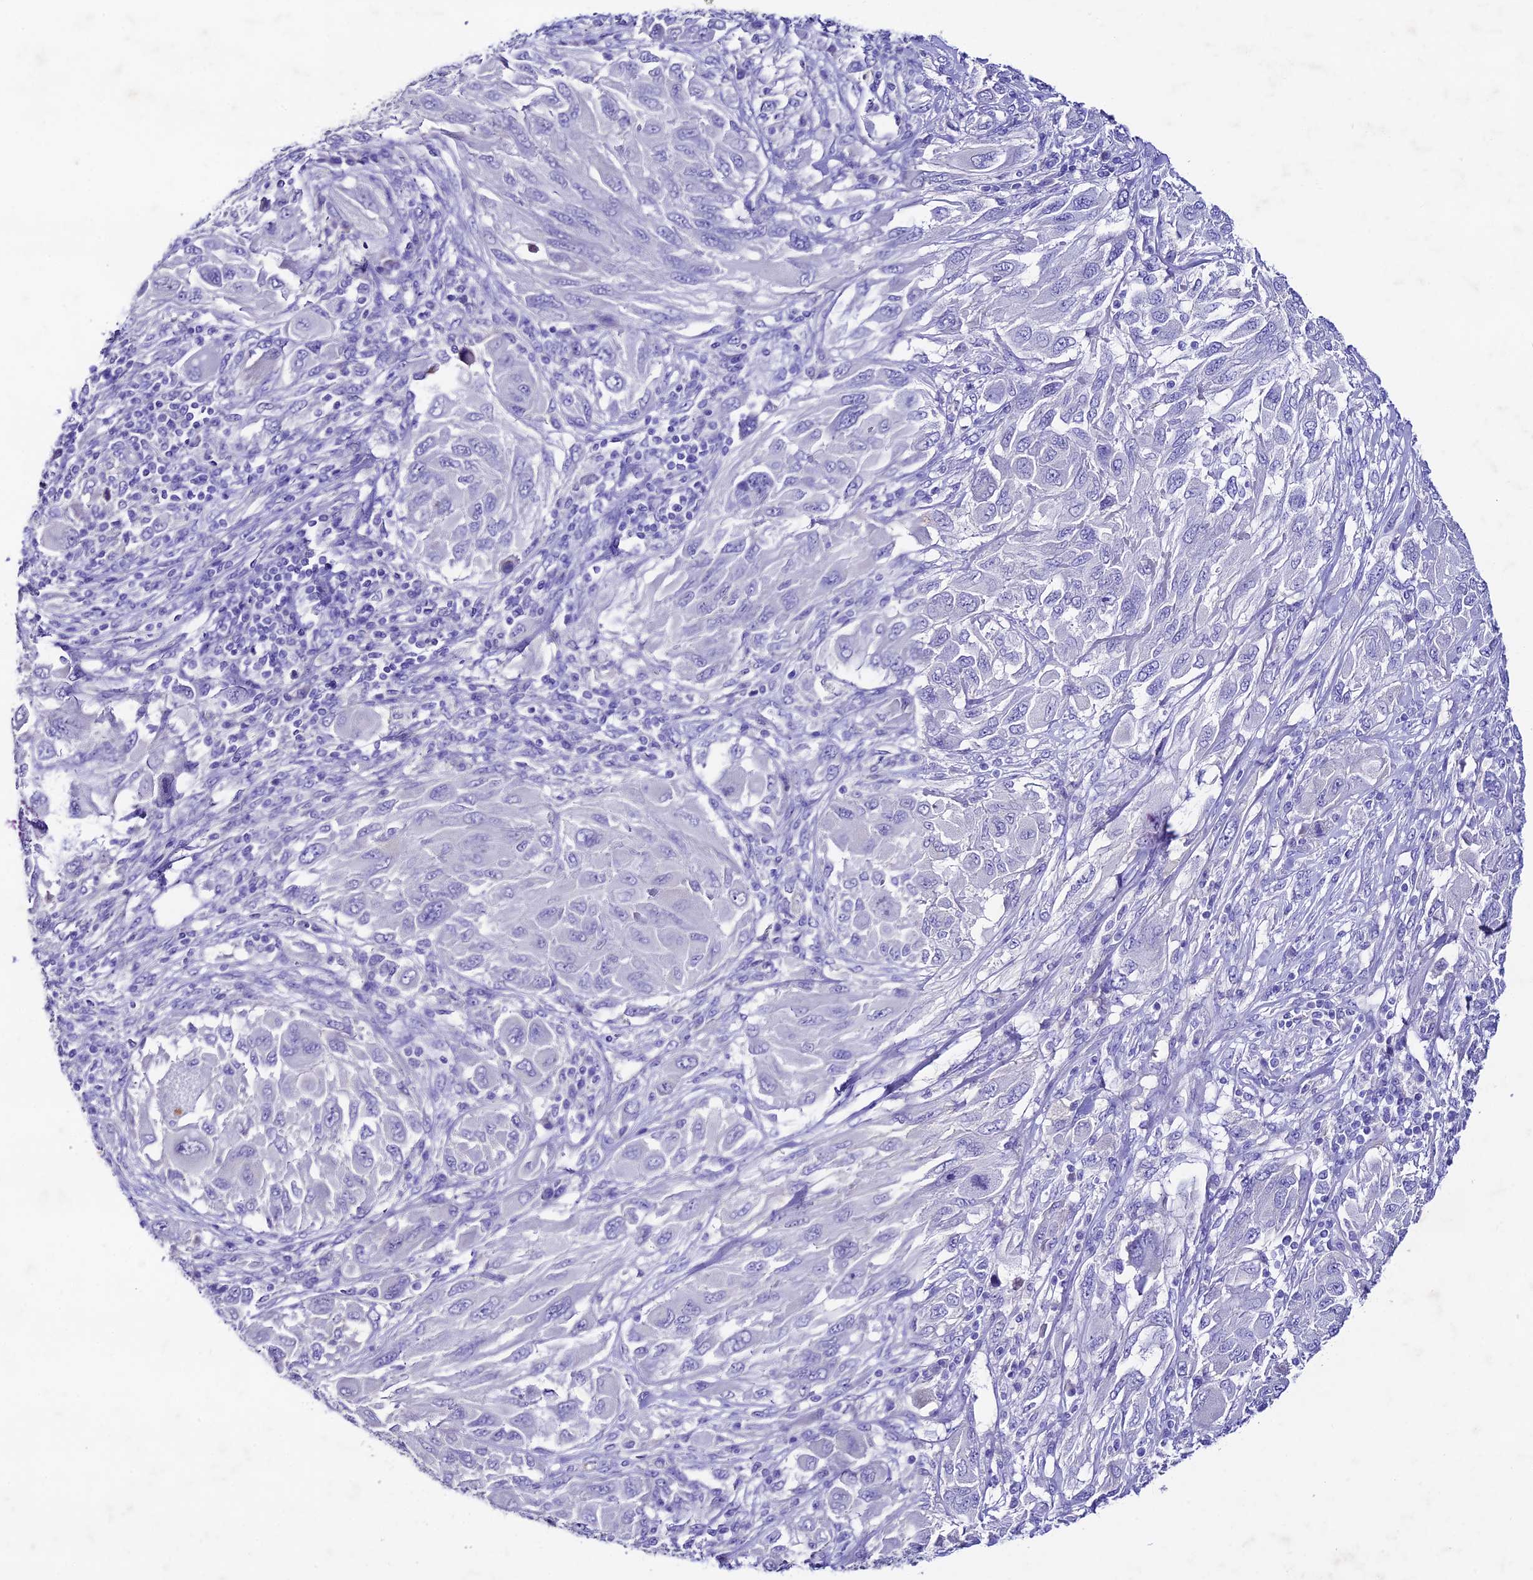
{"staining": {"intensity": "negative", "quantity": "none", "location": "none"}, "tissue": "melanoma", "cell_type": "Tumor cells", "image_type": "cancer", "snomed": [{"axis": "morphology", "description": "Malignant melanoma, NOS"}, {"axis": "topography", "description": "Skin"}], "caption": "Malignant melanoma was stained to show a protein in brown. There is no significant expression in tumor cells.", "gene": "NLRP6", "patient": {"sex": "female", "age": 91}}